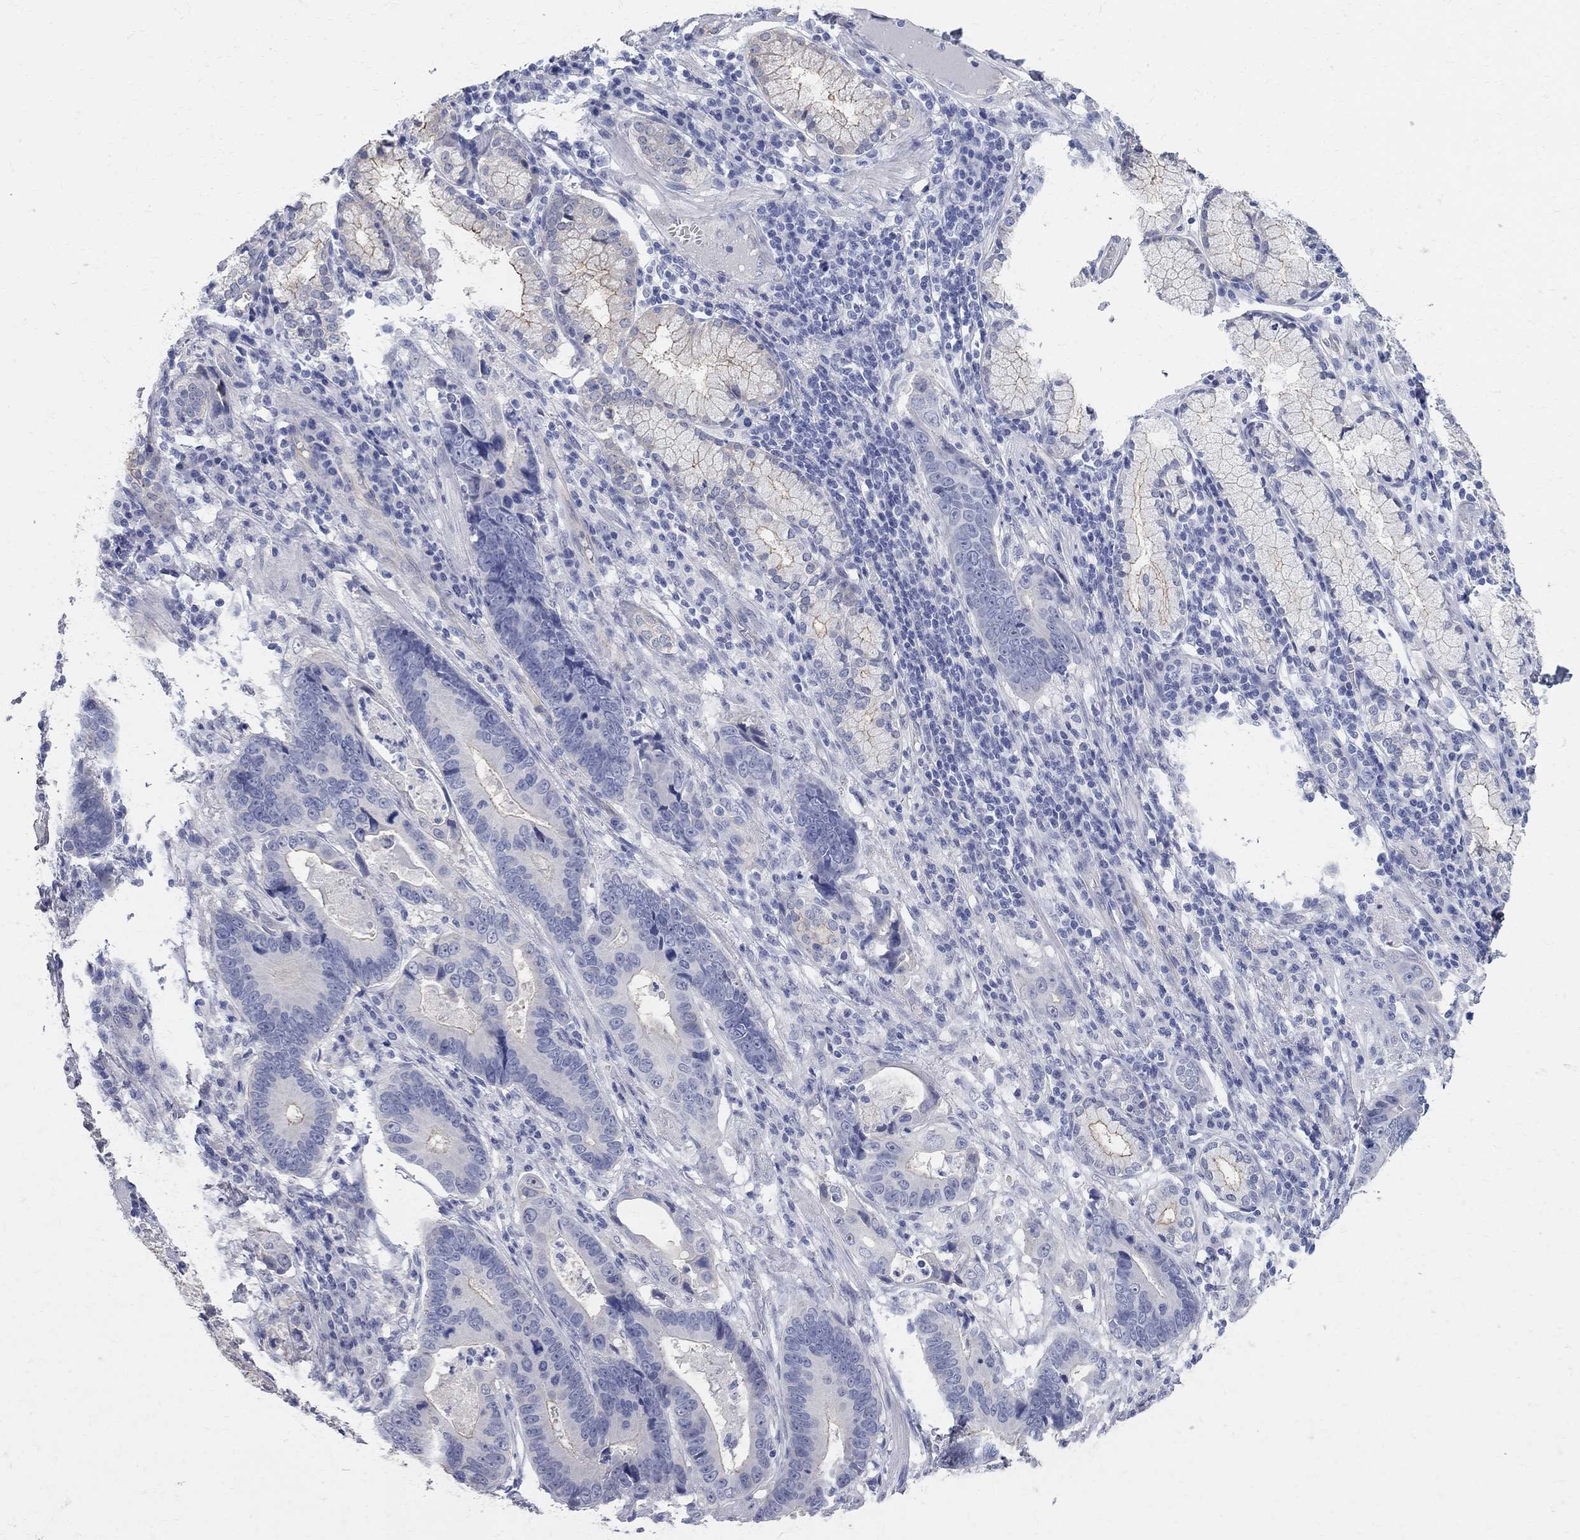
{"staining": {"intensity": "negative", "quantity": "none", "location": "none"}, "tissue": "stomach cancer", "cell_type": "Tumor cells", "image_type": "cancer", "snomed": [{"axis": "morphology", "description": "Adenocarcinoma, NOS"}, {"axis": "topography", "description": "Stomach"}], "caption": "Tumor cells show no significant protein expression in stomach adenocarcinoma.", "gene": "AOX1", "patient": {"sex": "male", "age": 84}}